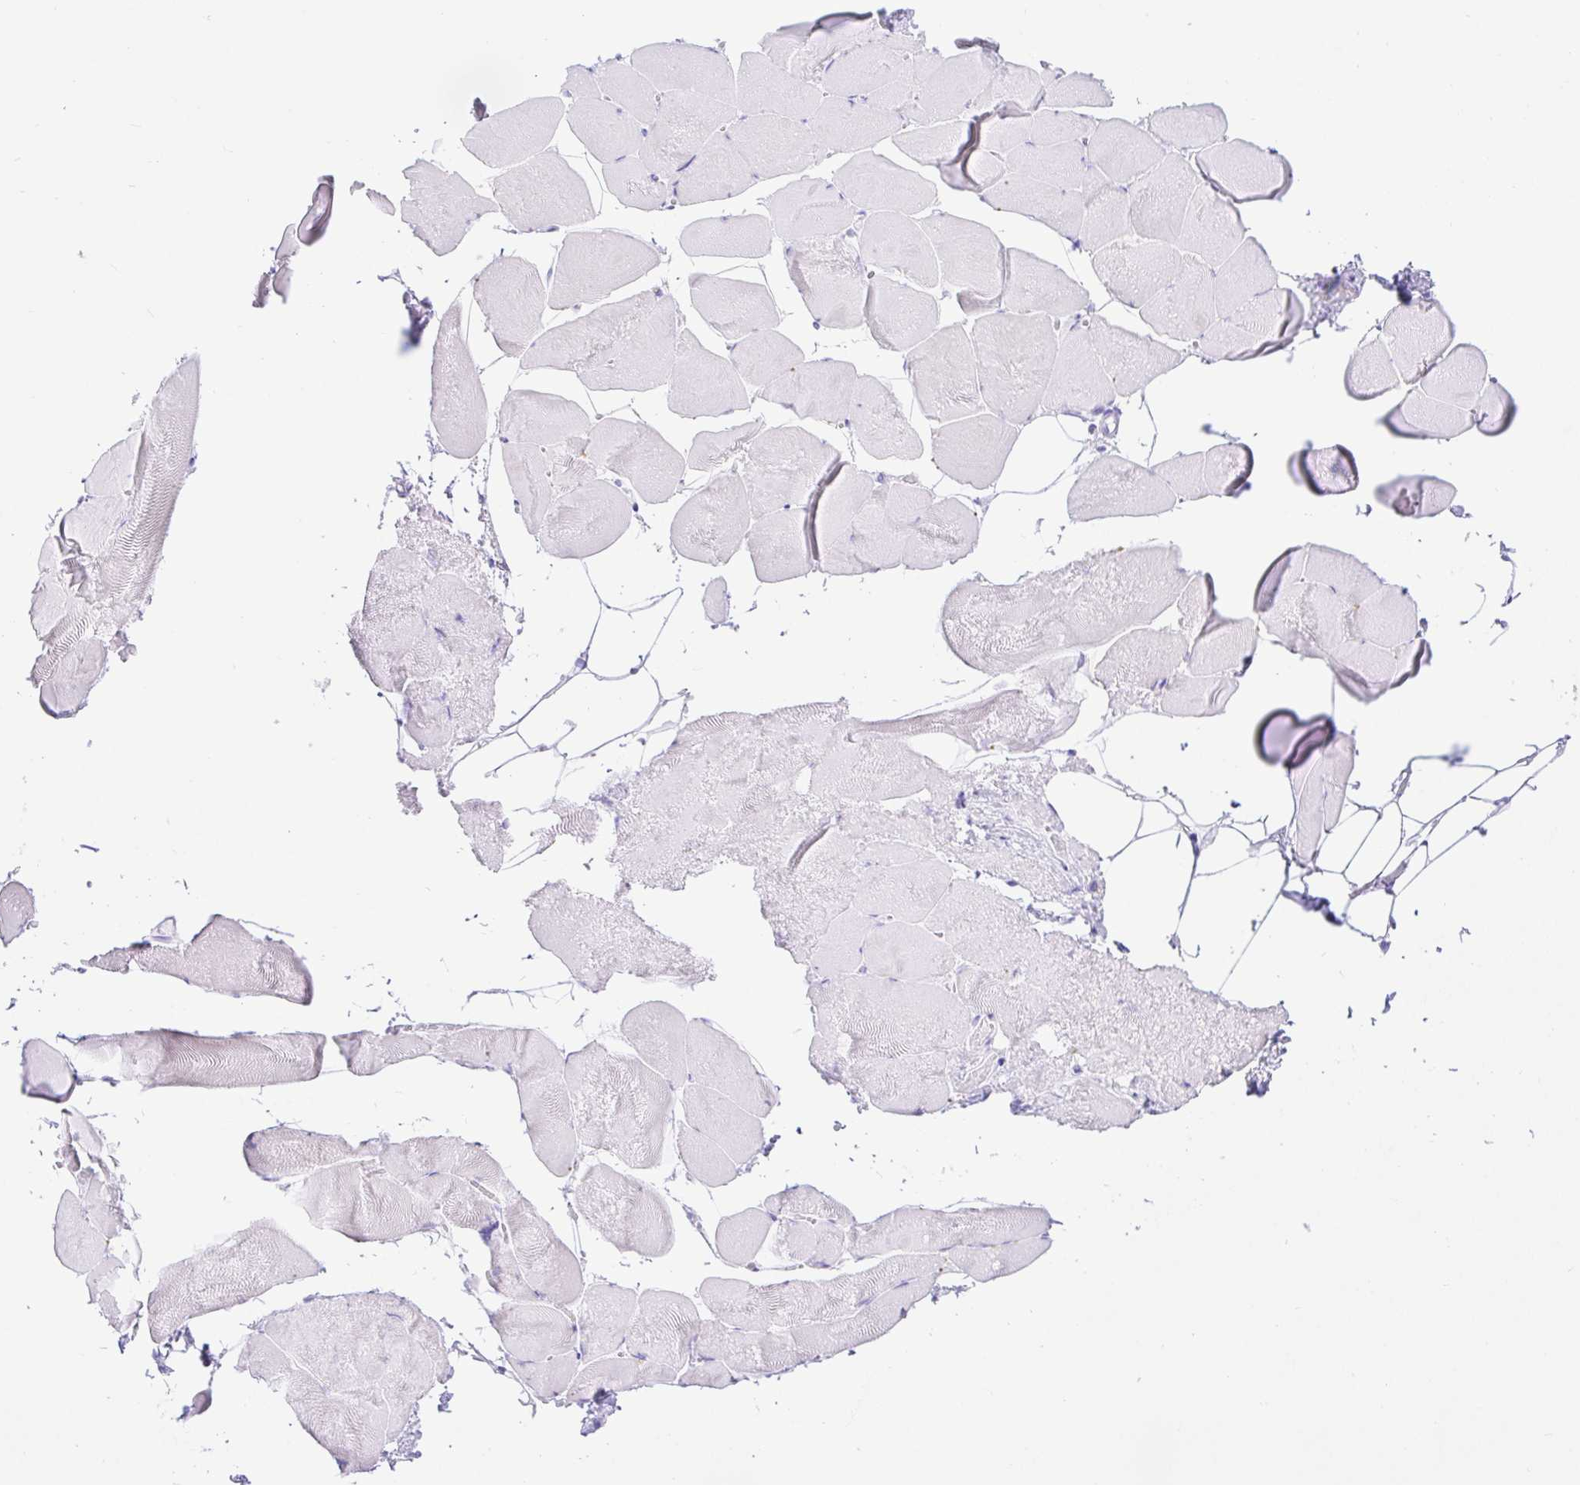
{"staining": {"intensity": "negative", "quantity": "none", "location": "none"}, "tissue": "skeletal muscle", "cell_type": "Myocytes", "image_type": "normal", "snomed": [{"axis": "morphology", "description": "Normal tissue, NOS"}, {"axis": "topography", "description": "Skeletal muscle"}], "caption": "This is a micrograph of IHC staining of normal skeletal muscle, which shows no expression in myocytes. (Immunohistochemistry (ihc), brightfield microscopy, high magnification).", "gene": "PAX8", "patient": {"sex": "female", "age": 64}}